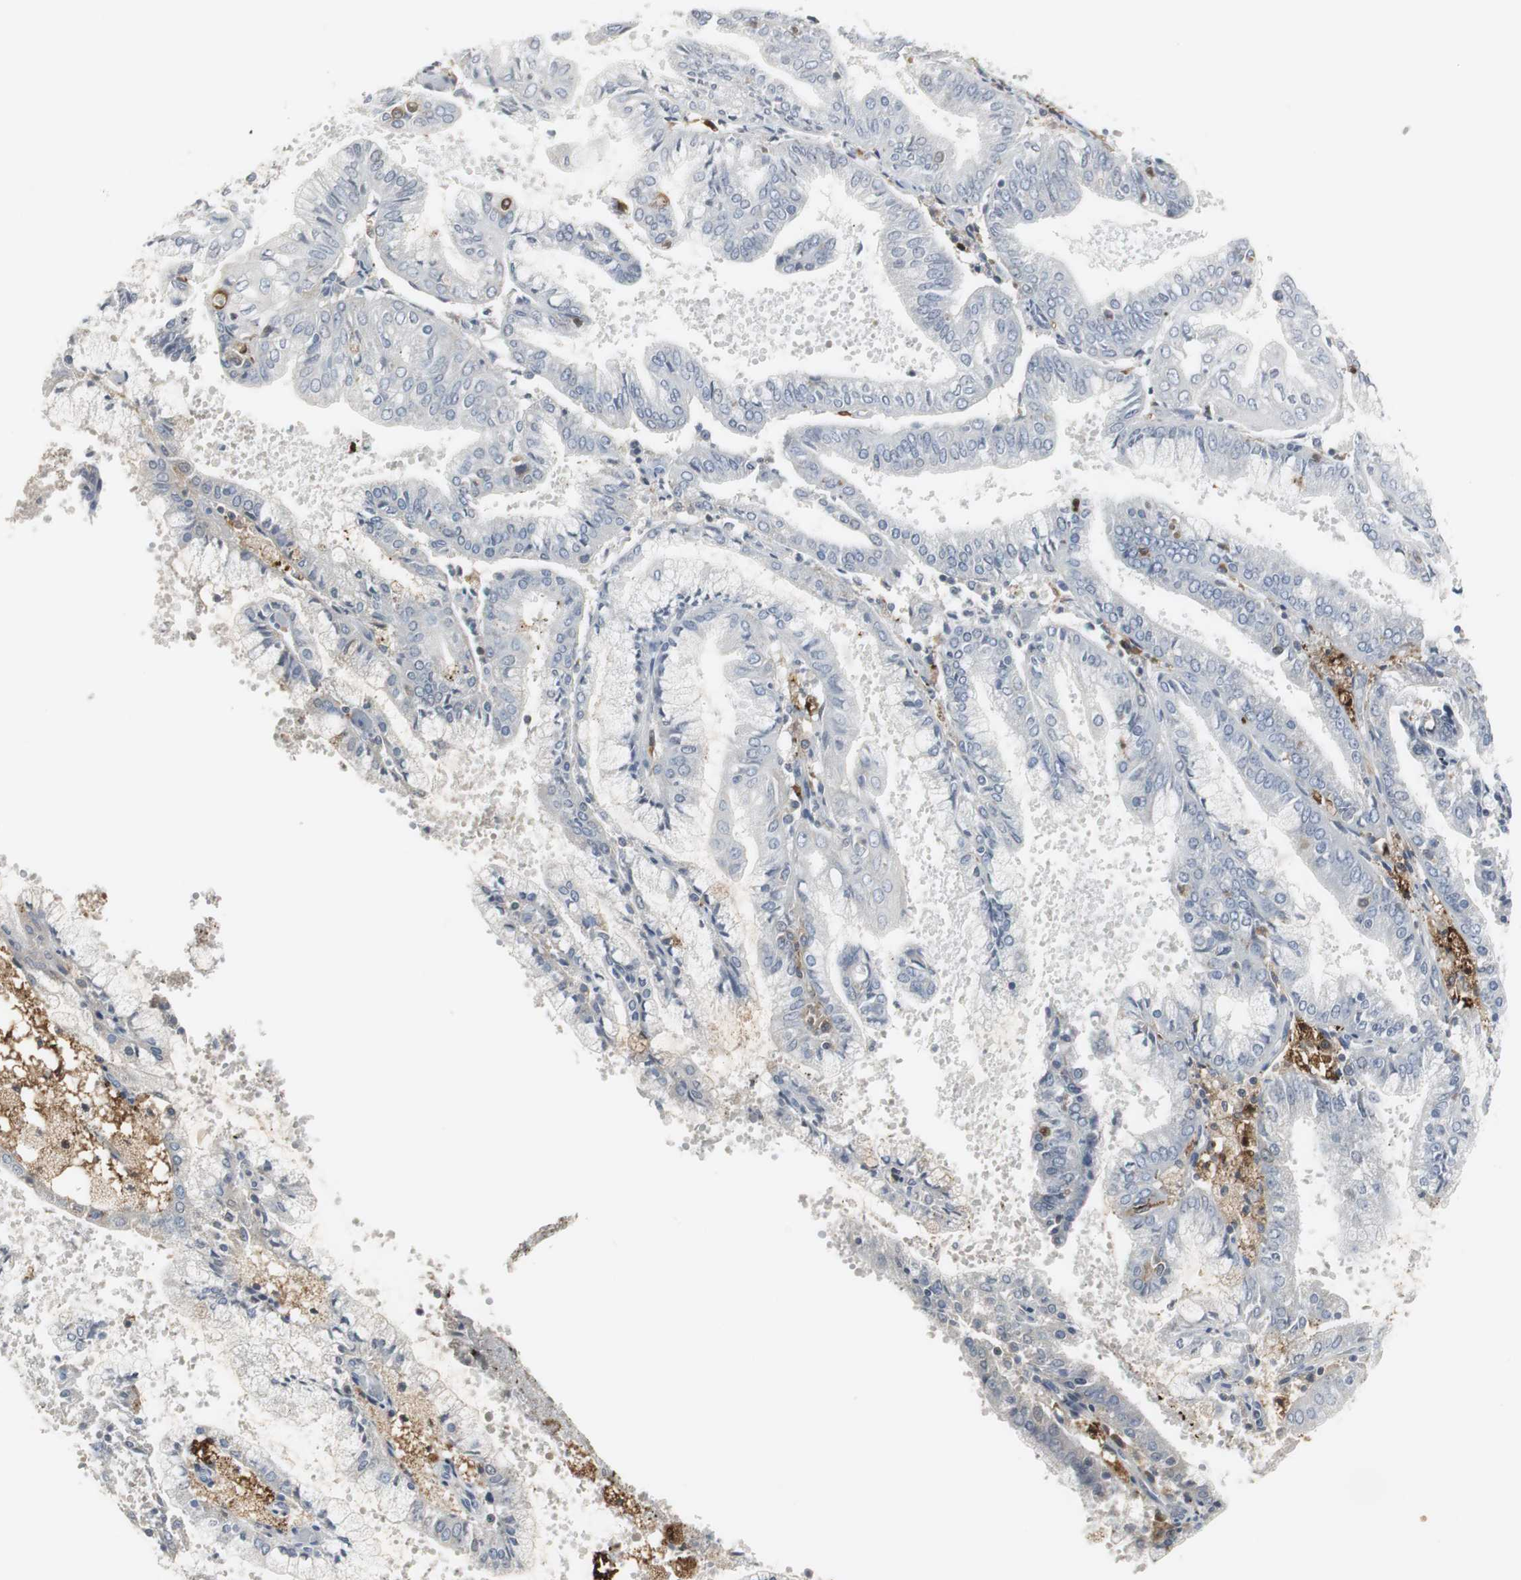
{"staining": {"intensity": "negative", "quantity": "none", "location": "none"}, "tissue": "endometrial cancer", "cell_type": "Tumor cells", "image_type": "cancer", "snomed": [{"axis": "morphology", "description": "Adenocarcinoma, NOS"}, {"axis": "topography", "description": "Endometrium"}], "caption": "High magnification brightfield microscopy of adenocarcinoma (endometrial) stained with DAB (brown) and counterstained with hematoxylin (blue): tumor cells show no significant staining.", "gene": "PI15", "patient": {"sex": "female", "age": 63}}